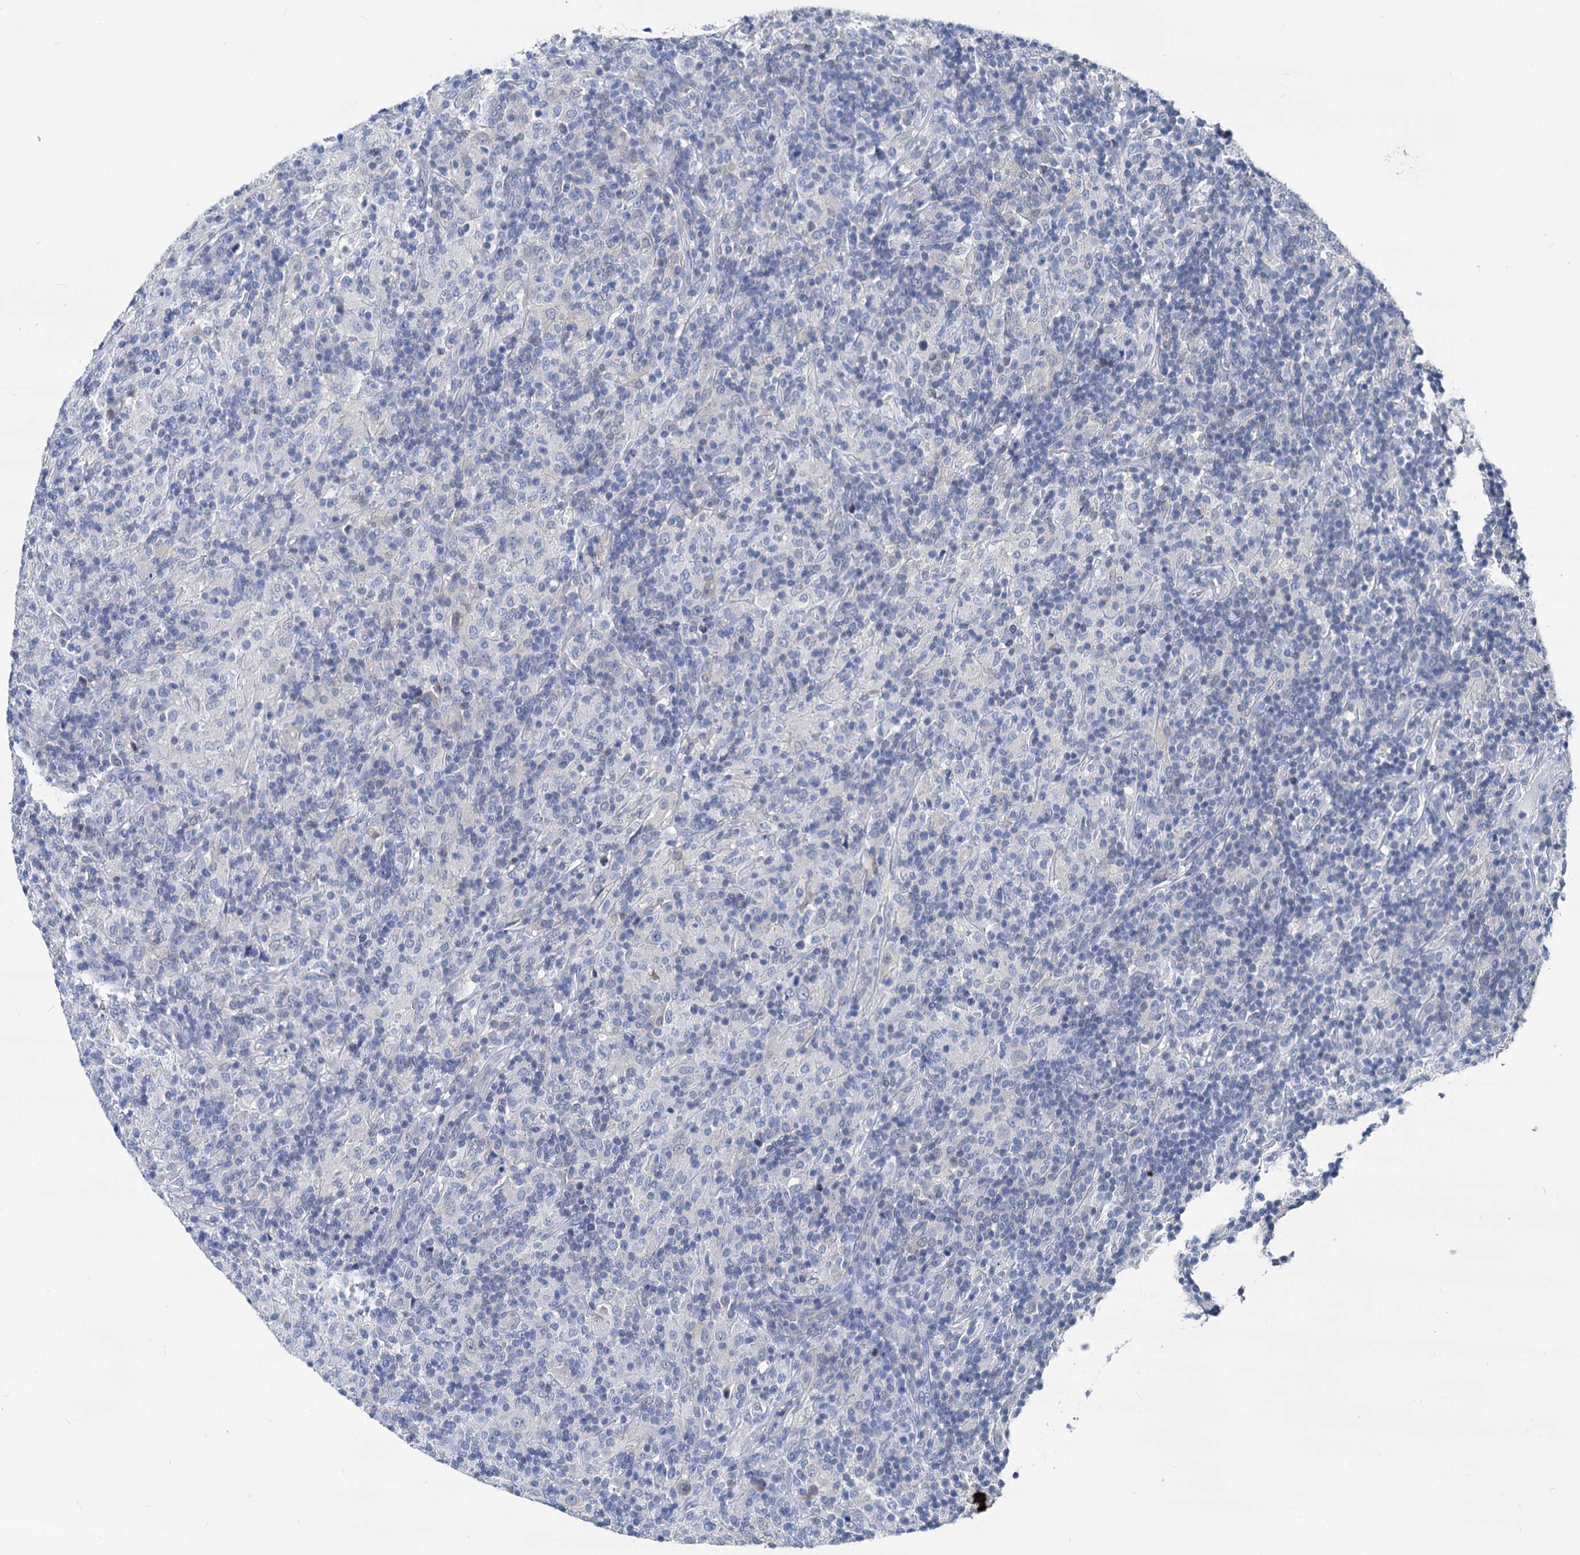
{"staining": {"intensity": "negative", "quantity": "none", "location": "none"}, "tissue": "lymphoma", "cell_type": "Tumor cells", "image_type": "cancer", "snomed": [{"axis": "morphology", "description": "Hodgkin's disease, NOS"}, {"axis": "topography", "description": "Lymph node"}], "caption": "Histopathology image shows no protein expression in tumor cells of Hodgkin's disease tissue.", "gene": "GLO1", "patient": {"sex": "male", "age": 70}}